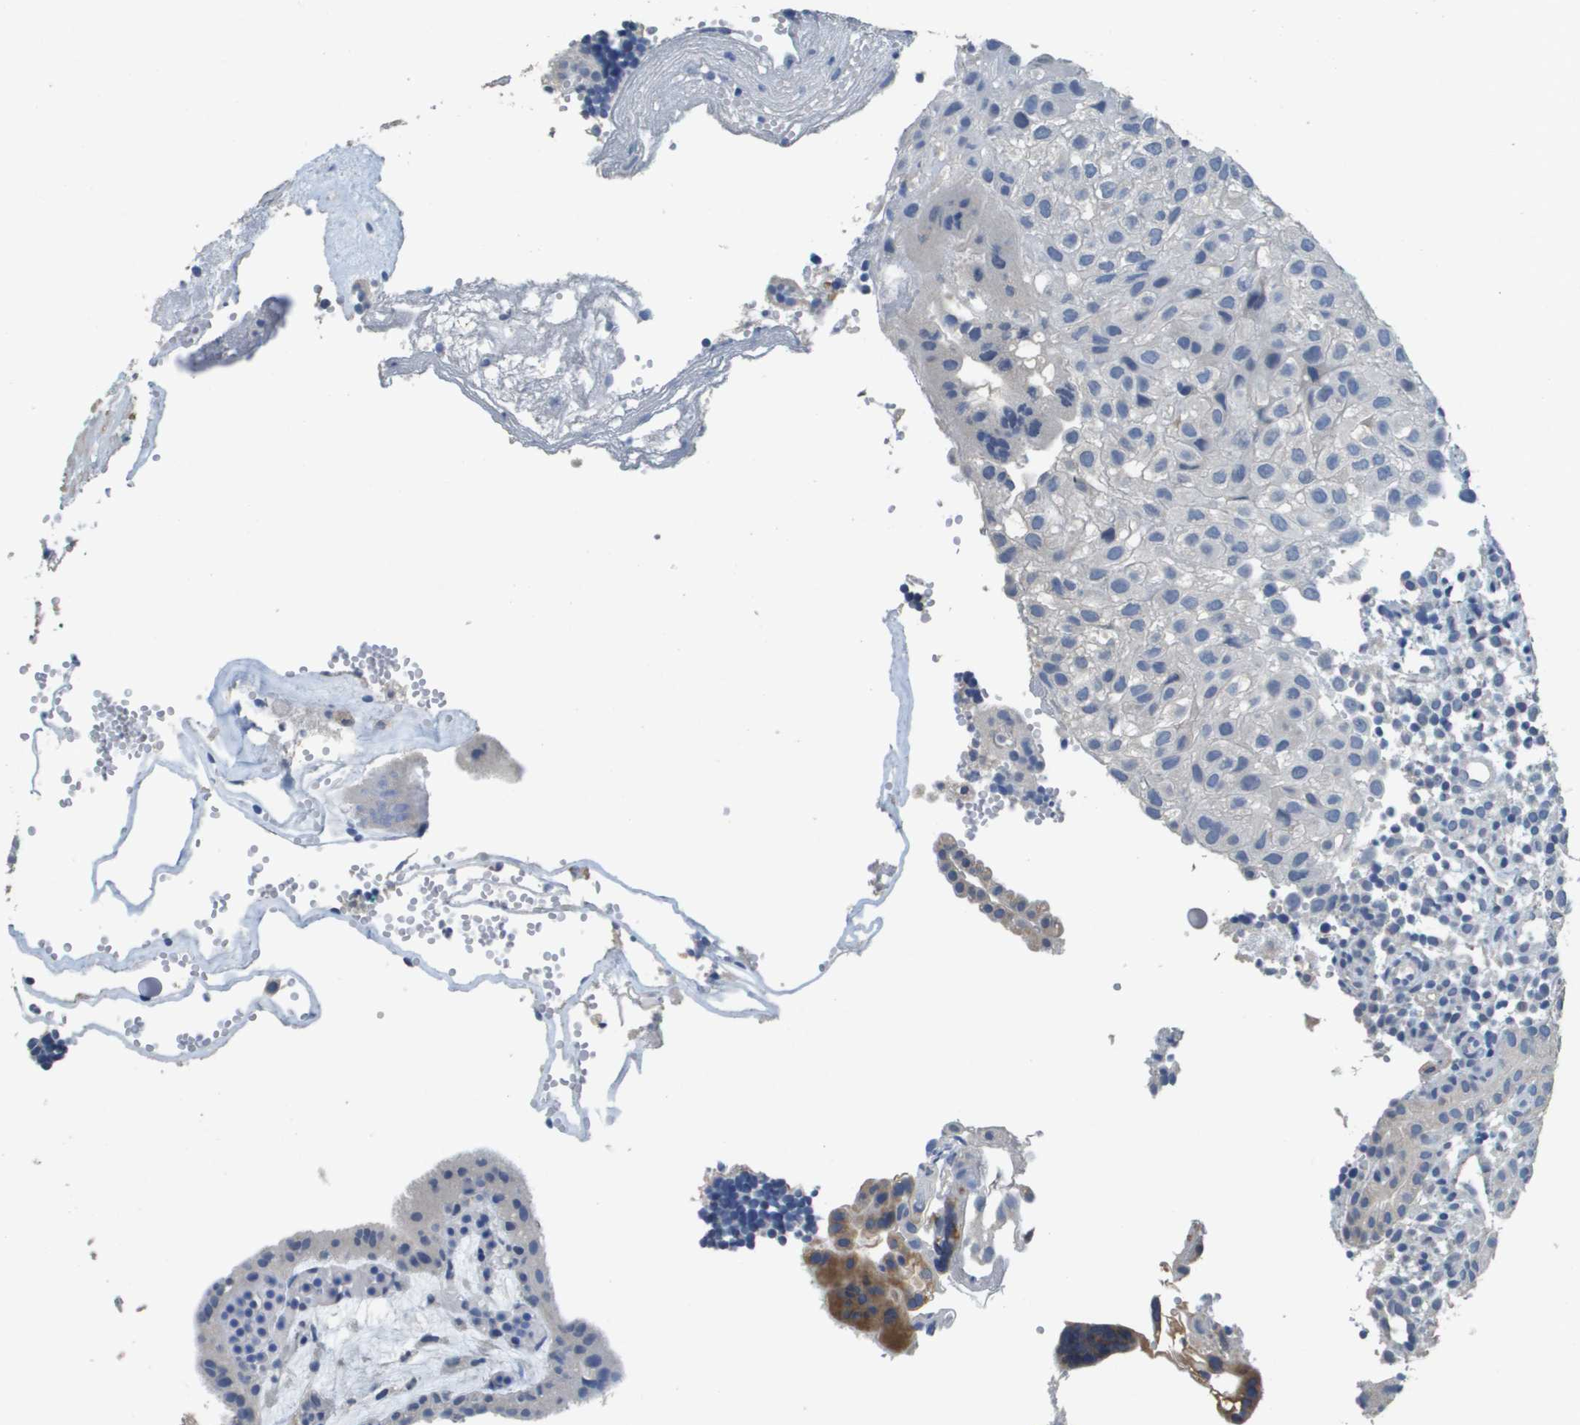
{"staining": {"intensity": "negative", "quantity": "none", "location": "none"}, "tissue": "placenta", "cell_type": "Decidual cells", "image_type": "normal", "snomed": [{"axis": "morphology", "description": "Normal tissue, NOS"}, {"axis": "topography", "description": "Placenta"}], "caption": "The micrograph shows no staining of decidual cells in unremarkable placenta. The staining is performed using DAB brown chromogen with nuclei counter-stained in using hematoxylin.", "gene": "MT3", "patient": {"sex": "female", "age": 18}}